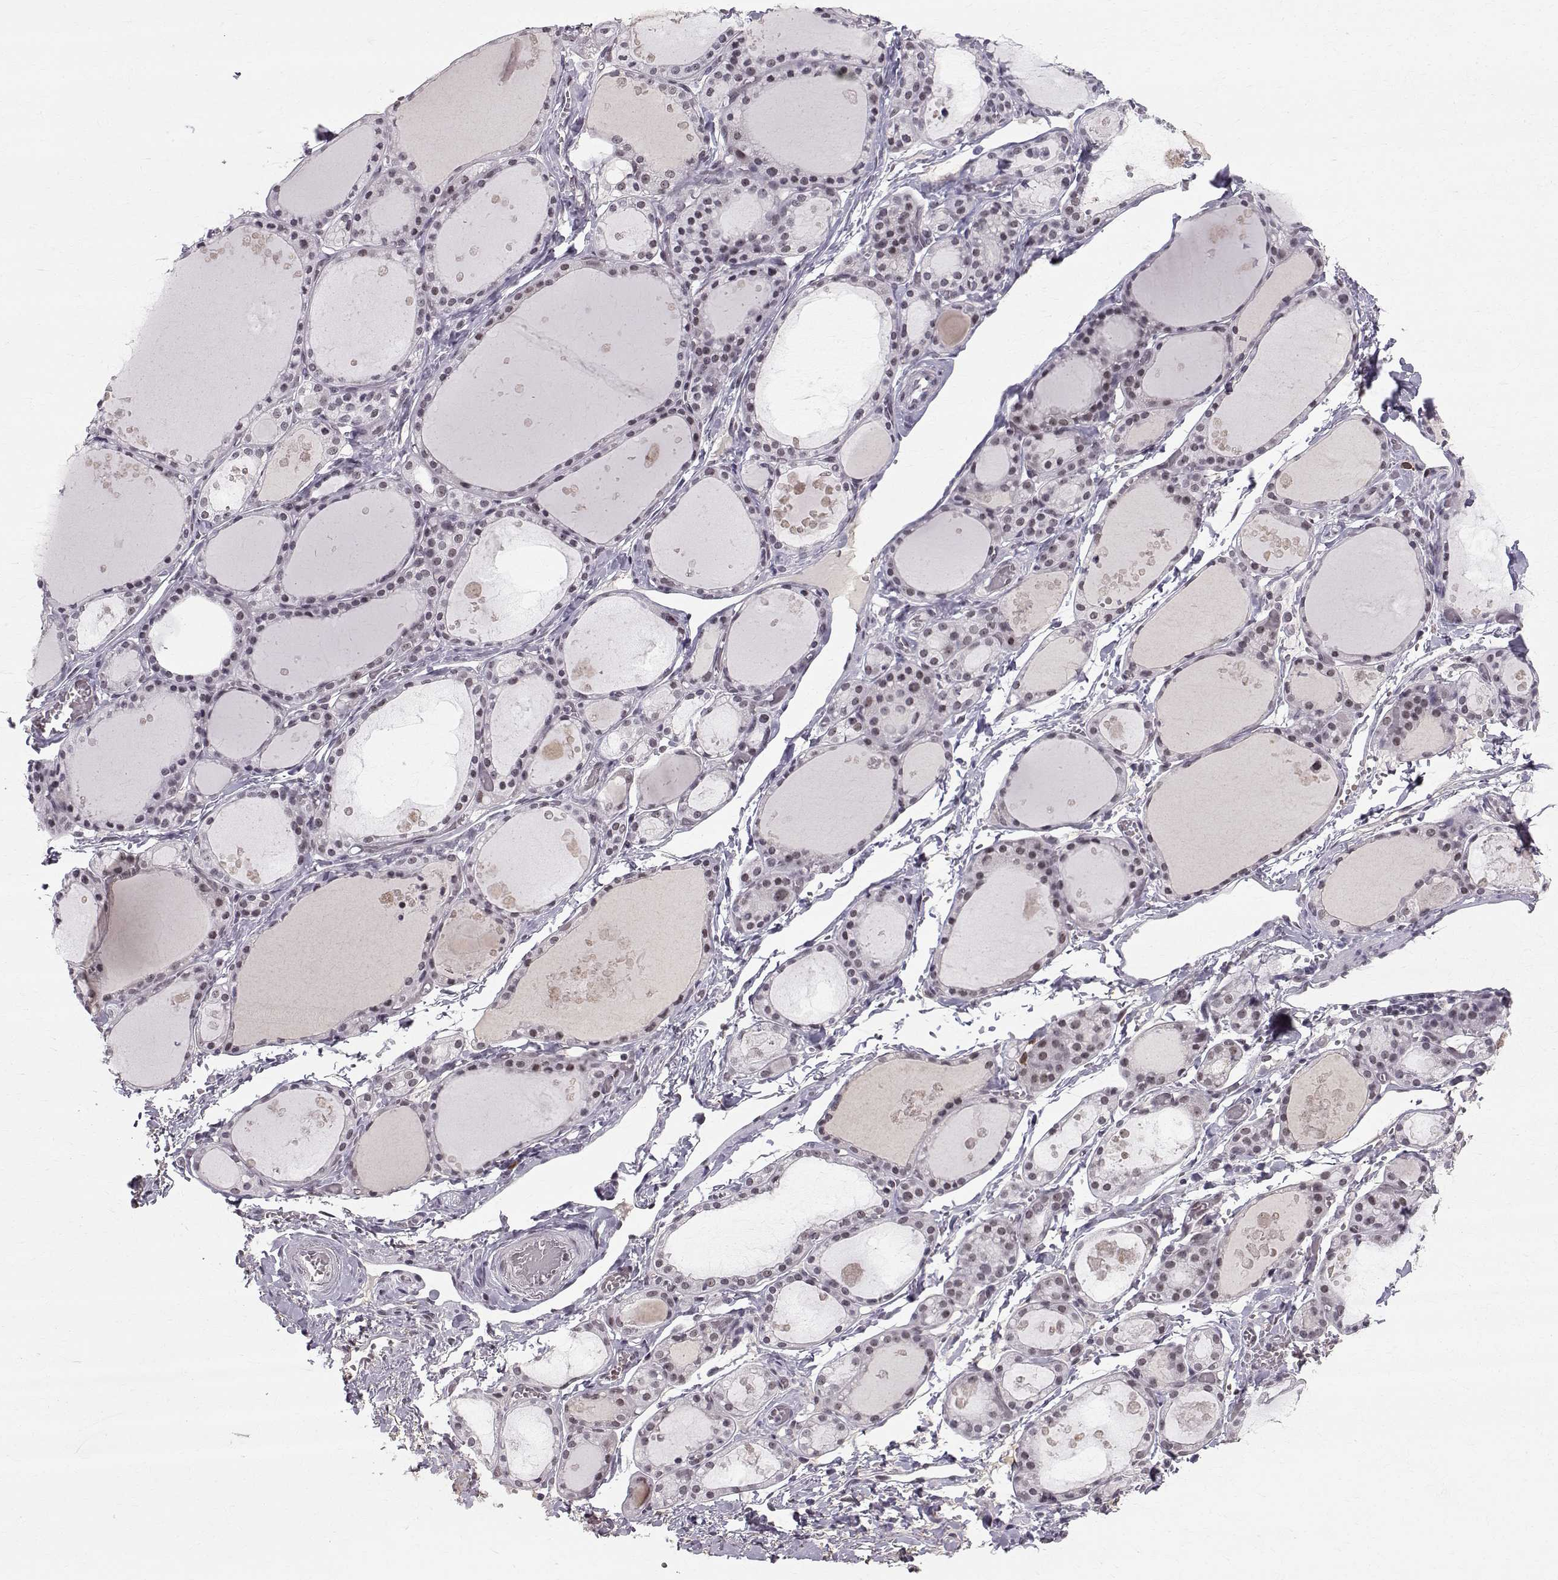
{"staining": {"intensity": "negative", "quantity": "none", "location": "none"}, "tissue": "thyroid gland", "cell_type": "Glandular cells", "image_type": "normal", "snomed": [{"axis": "morphology", "description": "Normal tissue, NOS"}, {"axis": "topography", "description": "Thyroid gland"}], "caption": "The micrograph demonstrates no staining of glandular cells in unremarkable thyroid gland.", "gene": "RPP38", "patient": {"sex": "male", "age": 68}}